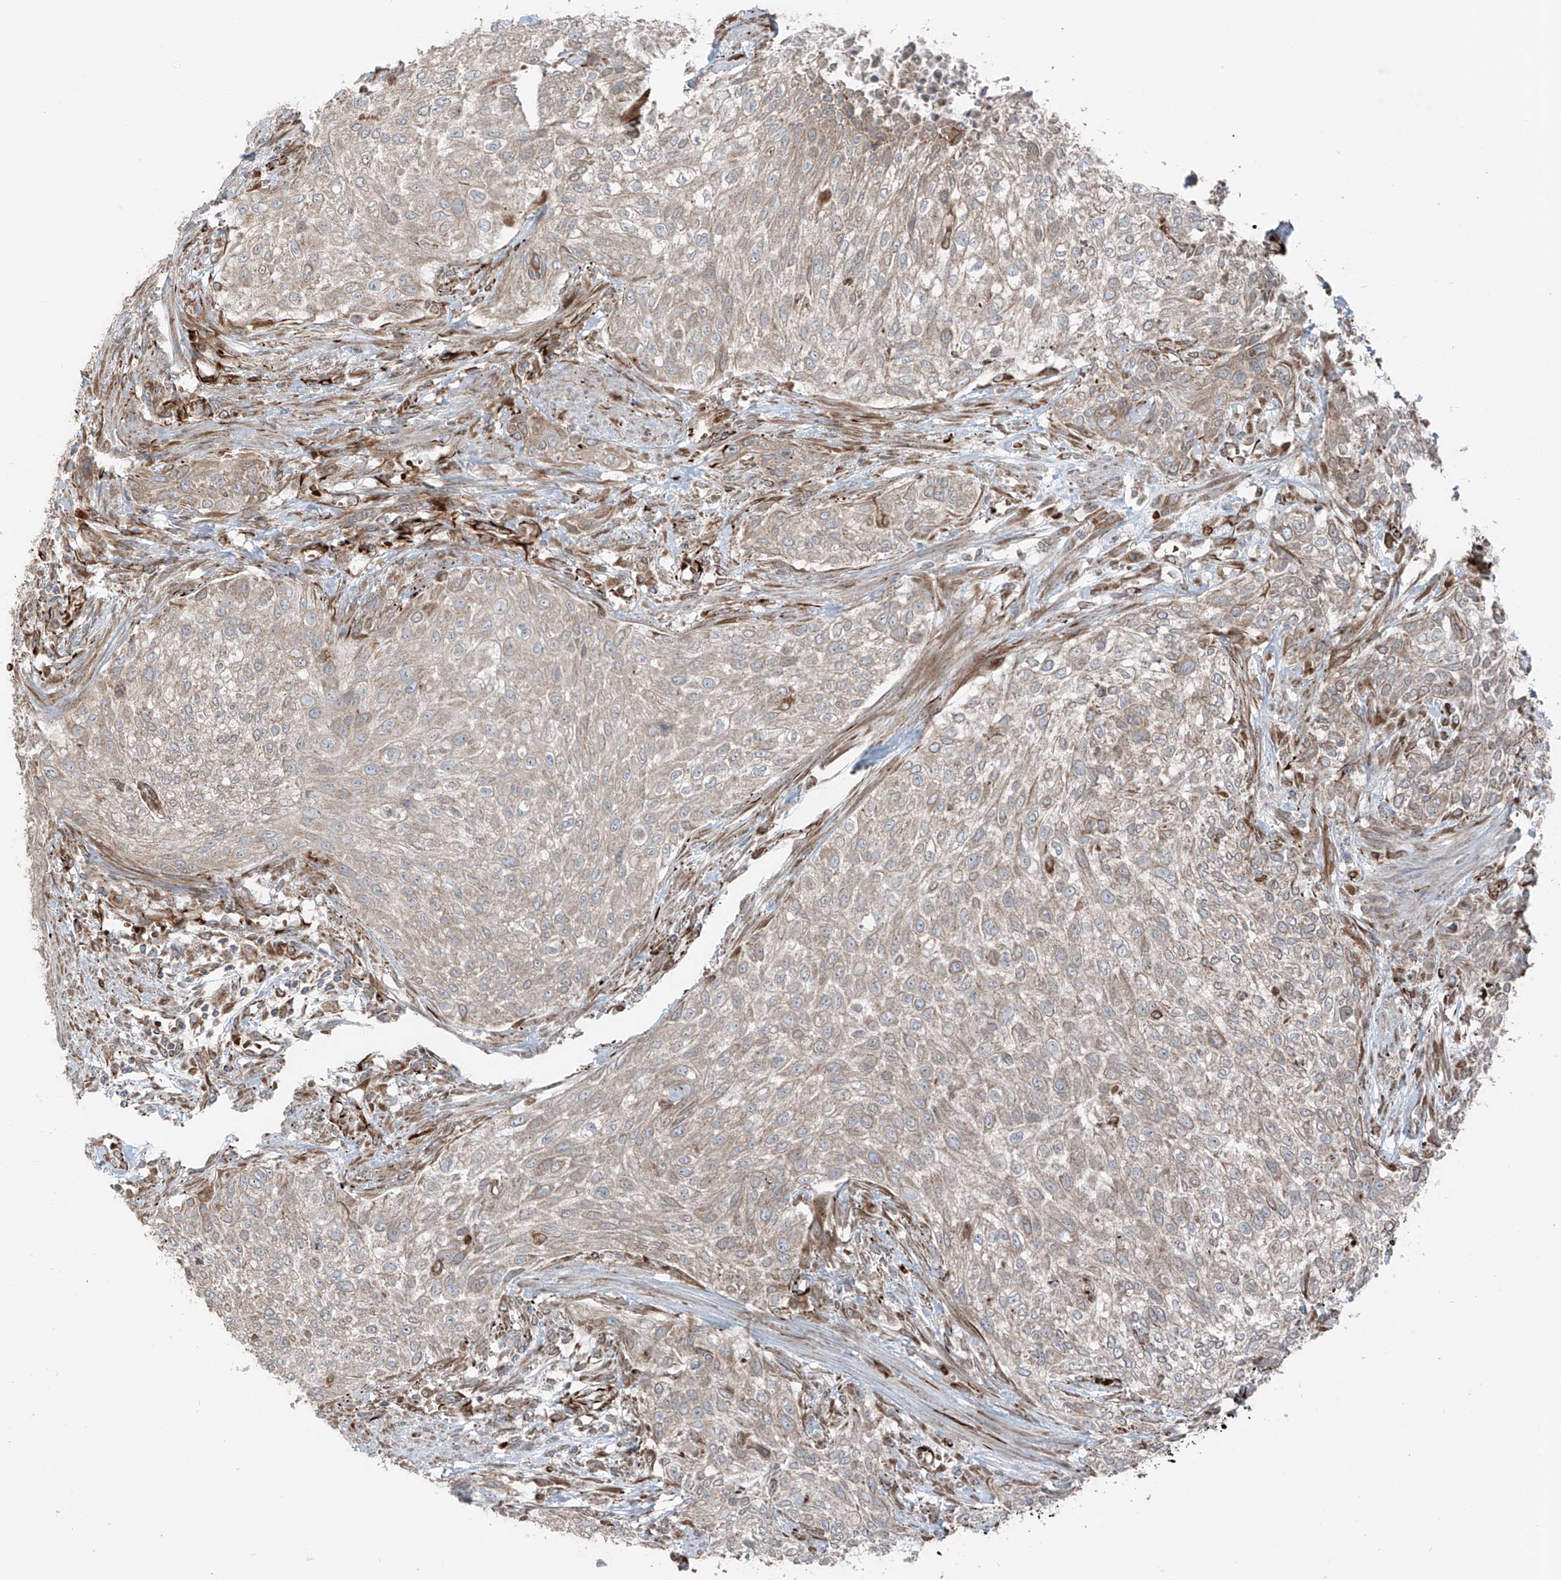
{"staining": {"intensity": "weak", "quantity": "25%-75%", "location": "cytoplasmic/membranous"}, "tissue": "urothelial cancer", "cell_type": "Tumor cells", "image_type": "cancer", "snomed": [{"axis": "morphology", "description": "Urothelial carcinoma, High grade"}, {"axis": "topography", "description": "Urinary bladder"}], "caption": "Immunohistochemical staining of urothelial cancer reveals low levels of weak cytoplasmic/membranous protein positivity in approximately 25%-75% of tumor cells. The protein is stained brown, and the nuclei are stained in blue (DAB (3,3'-diaminobenzidine) IHC with brightfield microscopy, high magnification).", "gene": "ERLEC1", "patient": {"sex": "male", "age": 35}}